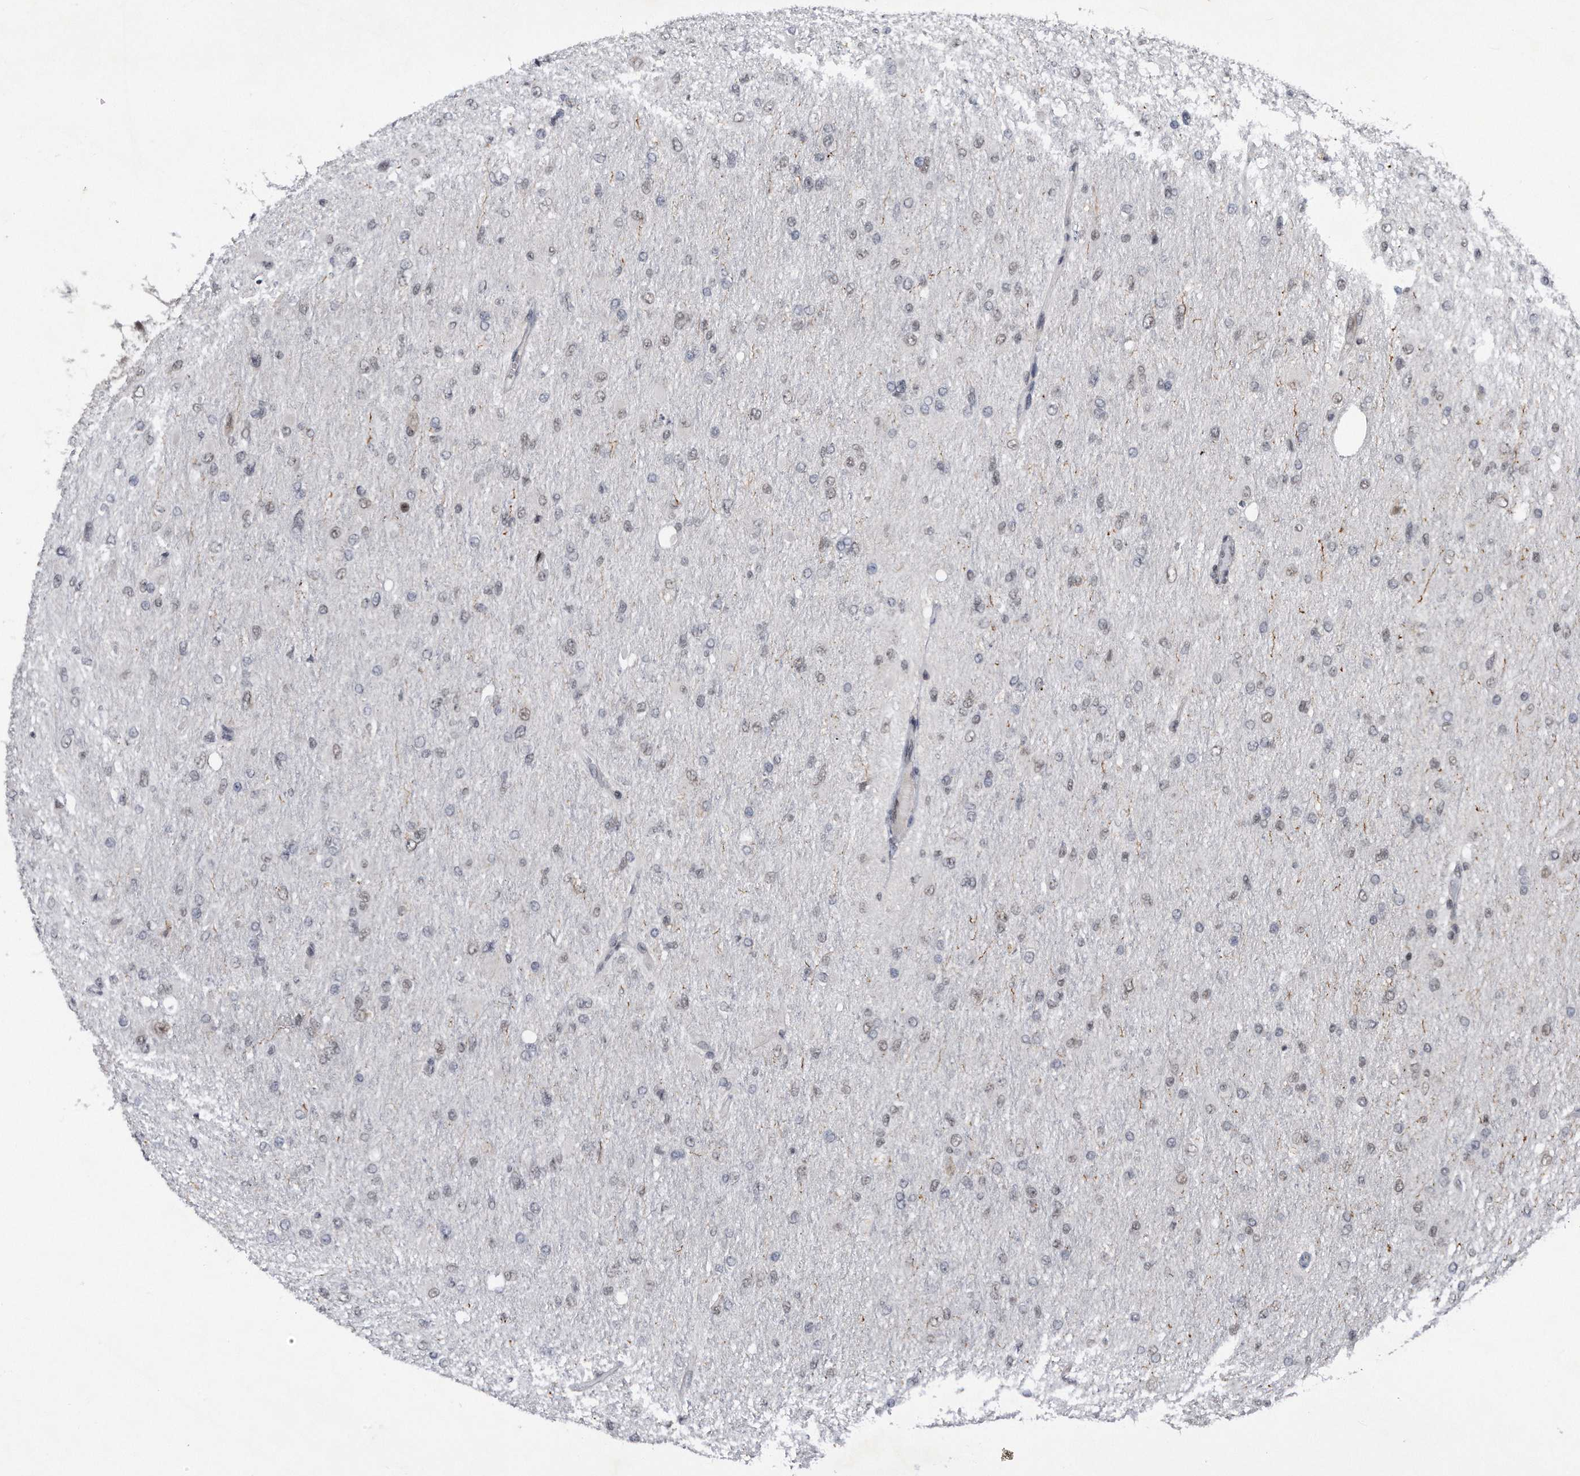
{"staining": {"intensity": "weak", "quantity": "<25%", "location": "nuclear"}, "tissue": "glioma", "cell_type": "Tumor cells", "image_type": "cancer", "snomed": [{"axis": "morphology", "description": "Glioma, malignant, High grade"}, {"axis": "topography", "description": "Cerebral cortex"}], "caption": "Tumor cells show no significant protein positivity in glioma. The staining was performed using DAB (3,3'-diaminobenzidine) to visualize the protein expression in brown, while the nuclei were stained in blue with hematoxylin (Magnification: 20x).", "gene": "VIRMA", "patient": {"sex": "female", "age": 36}}